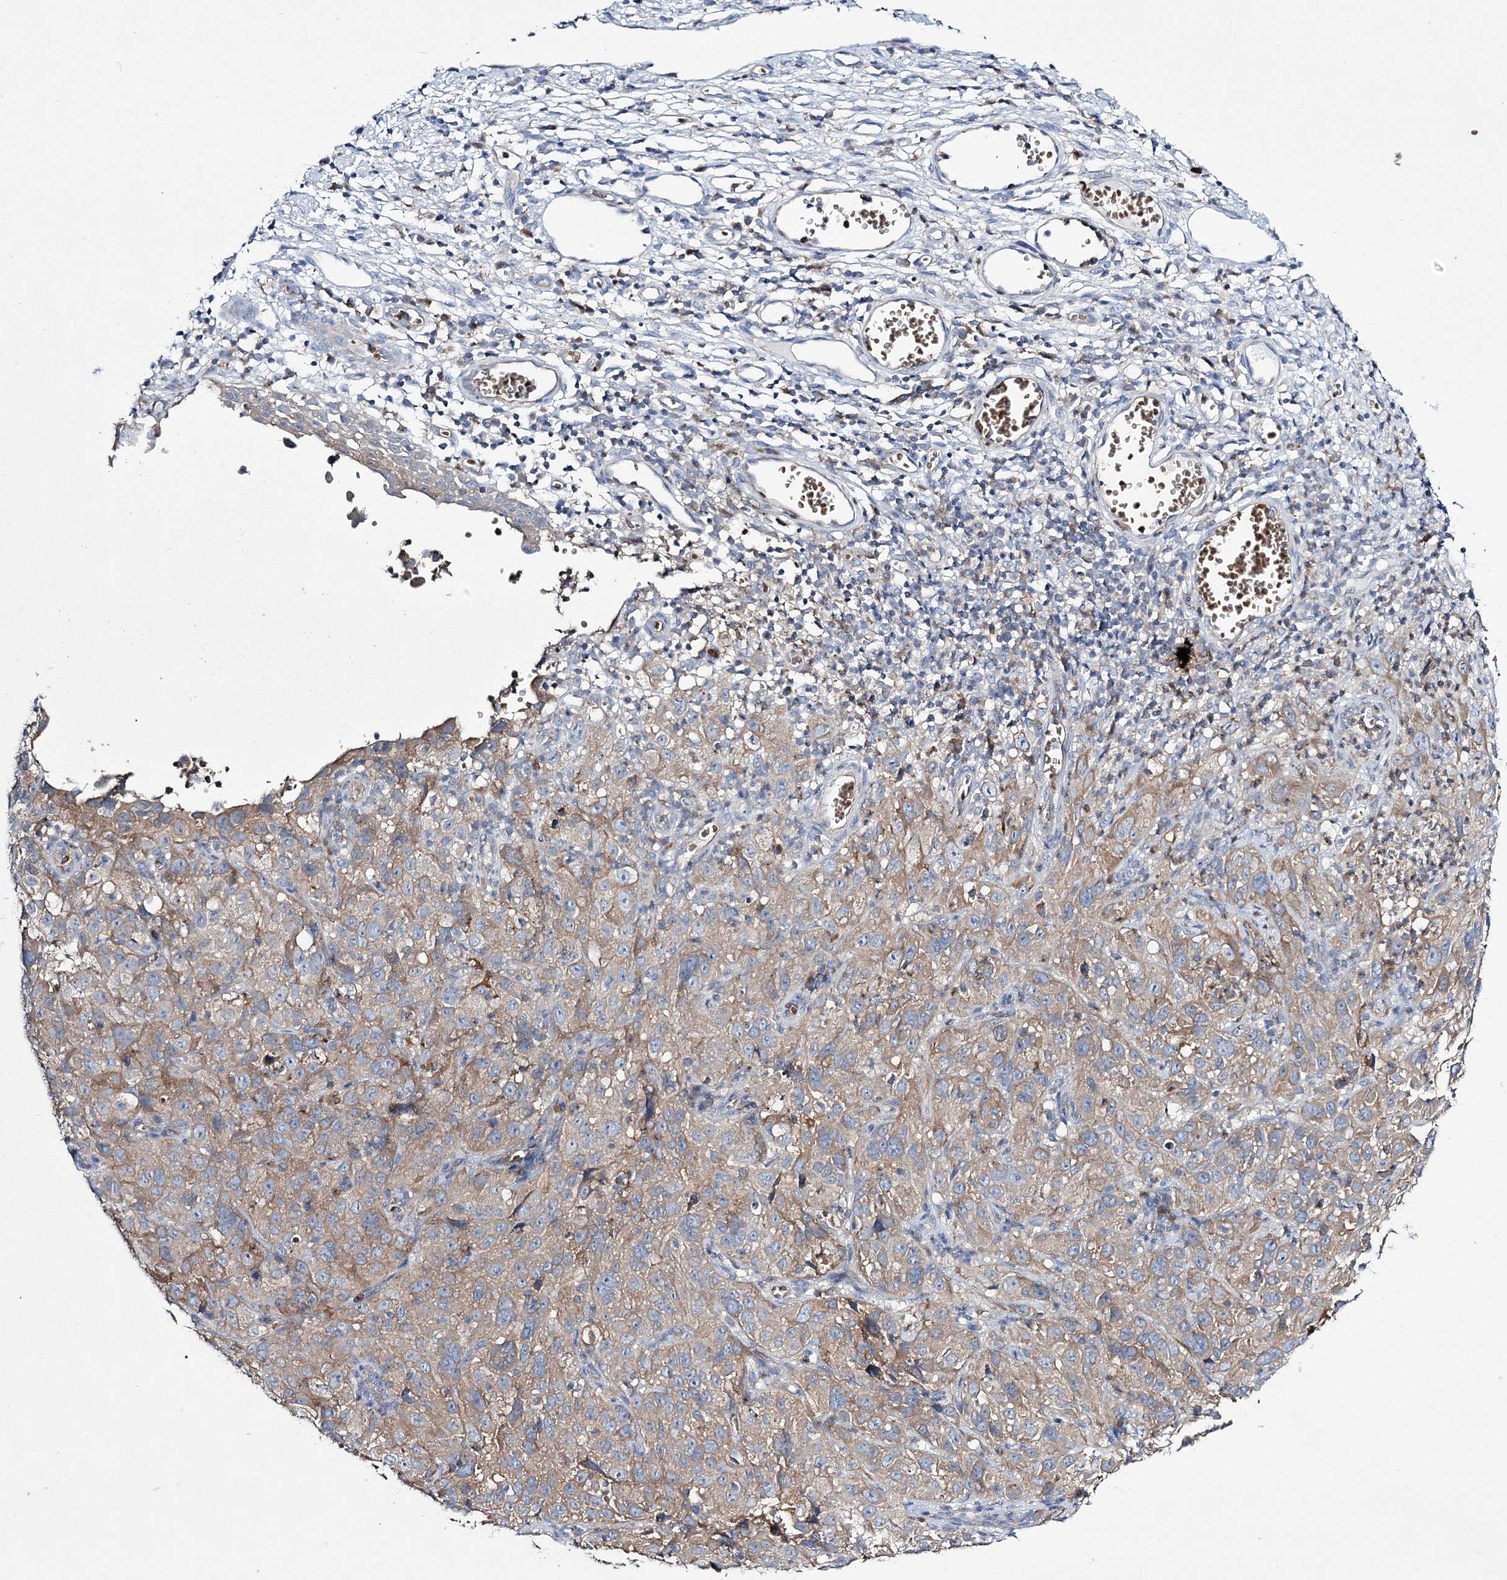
{"staining": {"intensity": "weak", "quantity": "25%-75%", "location": "cytoplasmic/membranous"}, "tissue": "cervical cancer", "cell_type": "Tumor cells", "image_type": "cancer", "snomed": [{"axis": "morphology", "description": "Squamous cell carcinoma, NOS"}, {"axis": "topography", "description": "Cervix"}], "caption": "Immunohistochemical staining of human squamous cell carcinoma (cervical) exhibits weak cytoplasmic/membranous protein positivity in about 25%-75% of tumor cells.", "gene": "ATP11B", "patient": {"sex": "female", "age": 32}}